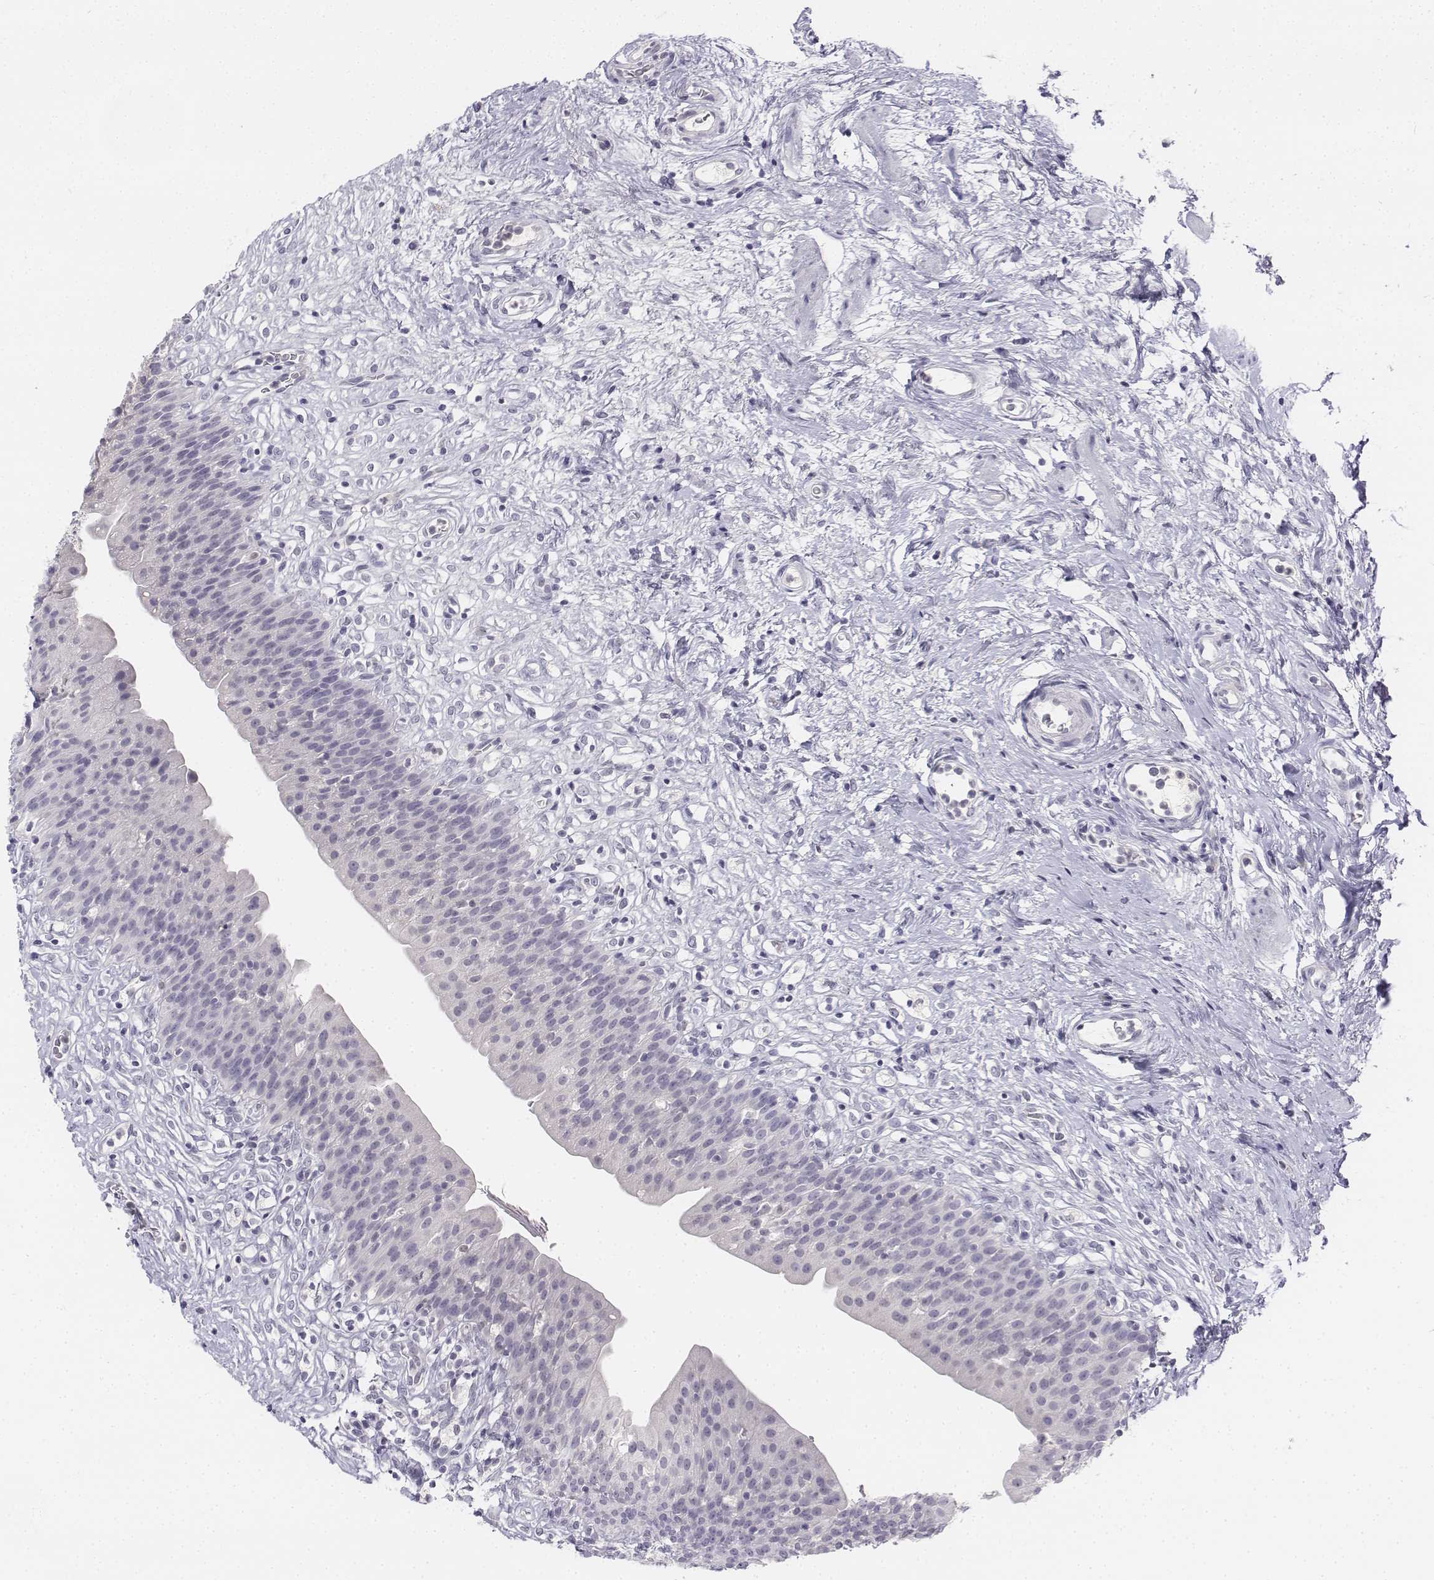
{"staining": {"intensity": "negative", "quantity": "none", "location": "none"}, "tissue": "urinary bladder", "cell_type": "Urothelial cells", "image_type": "normal", "snomed": [{"axis": "morphology", "description": "Normal tissue, NOS"}, {"axis": "topography", "description": "Urinary bladder"}], "caption": "Immunohistochemistry (IHC) of benign human urinary bladder reveals no positivity in urothelial cells.", "gene": "UCN2", "patient": {"sex": "male", "age": 76}}